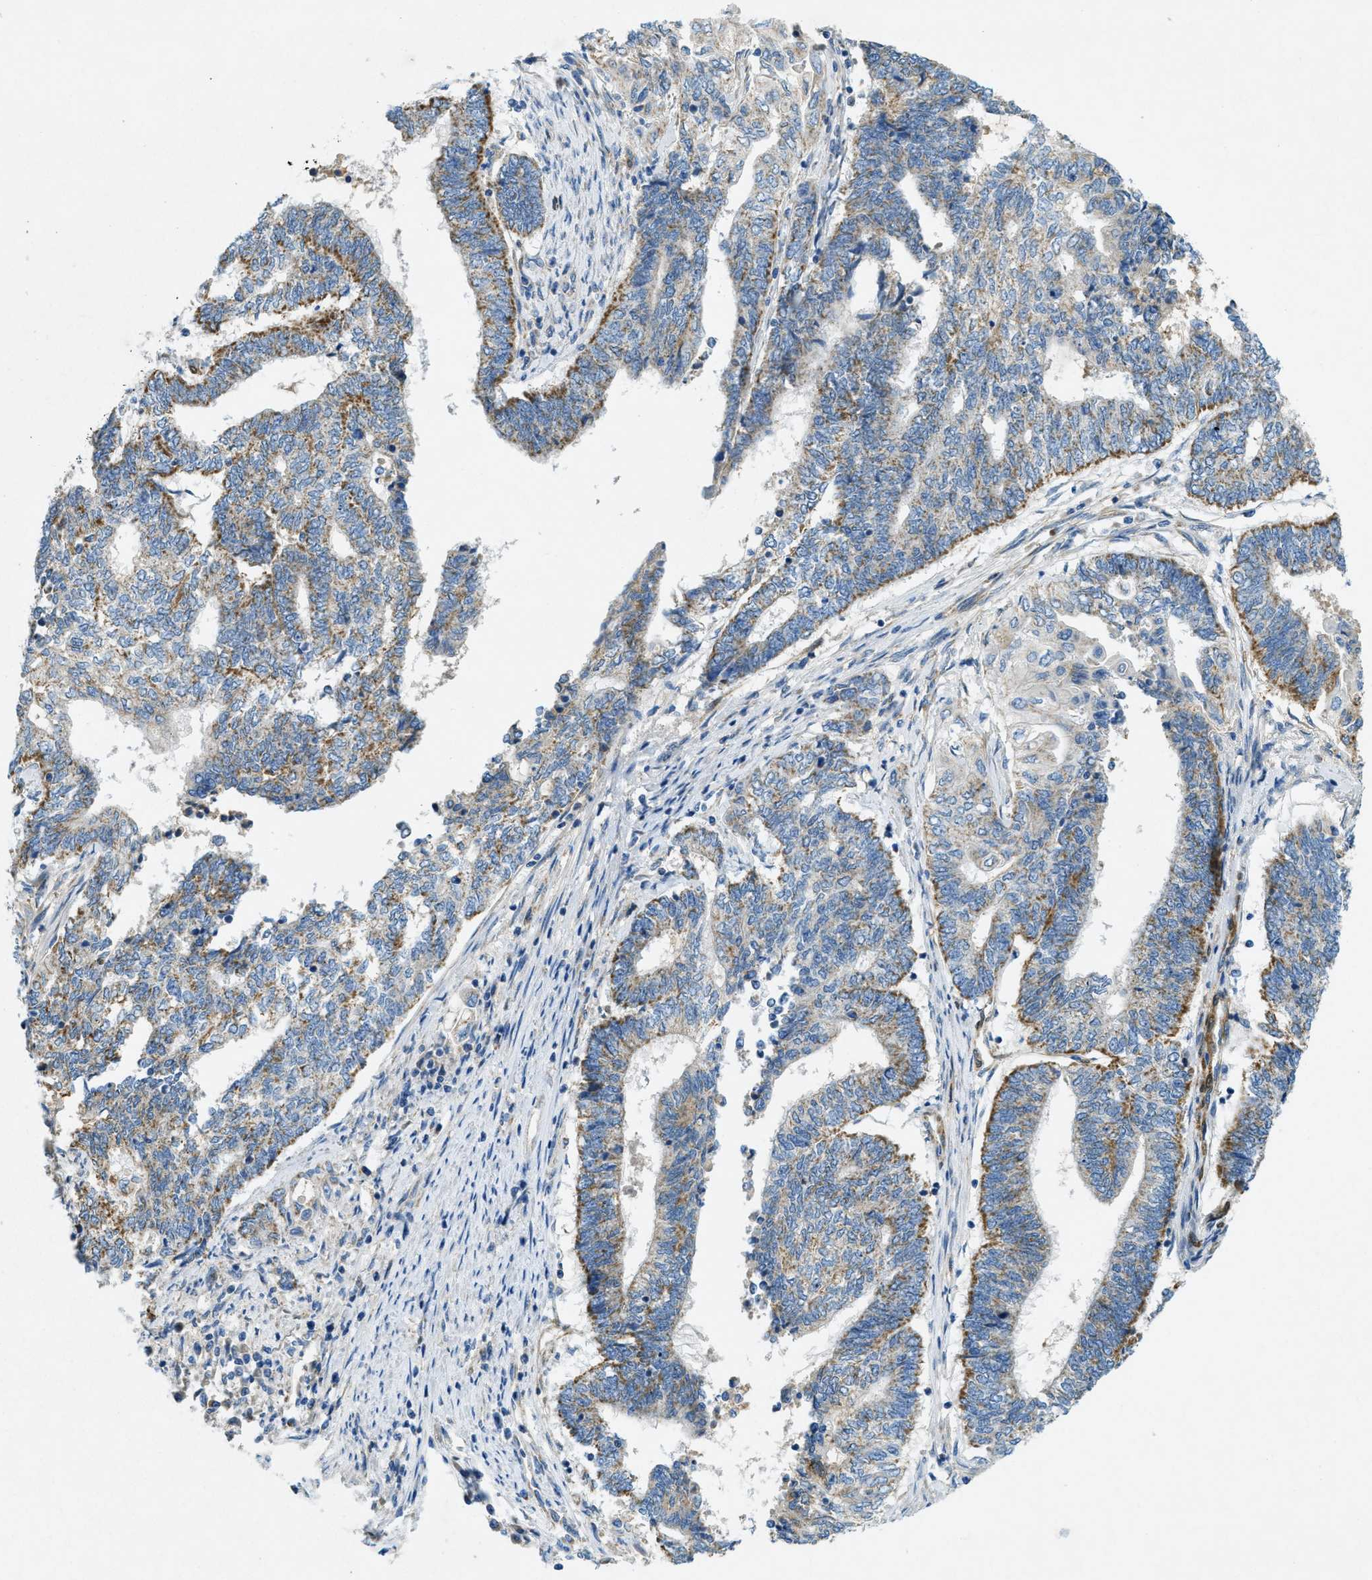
{"staining": {"intensity": "moderate", "quantity": "25%-75%", "location": "cytoplasmic/membranous"}, "tissue": "endometrial cancer", "cell_type": "Tumor cells", "image_type": "cancer", "snomed": [{"axis": "morphology", "description": "Adenocarcinoma, NOS"}, {"axis": "topography", "description": "Uterus"}, {"axis": "topography", "description": "Endometrium"}], "caption": "A brown stain shows moderate cytoplasmic/membranous positivity of a protein in human endometrial adenocarcinoma tumor cells.", "gene": "CYGB", "patient": {"sex": "female", "age": 70}}